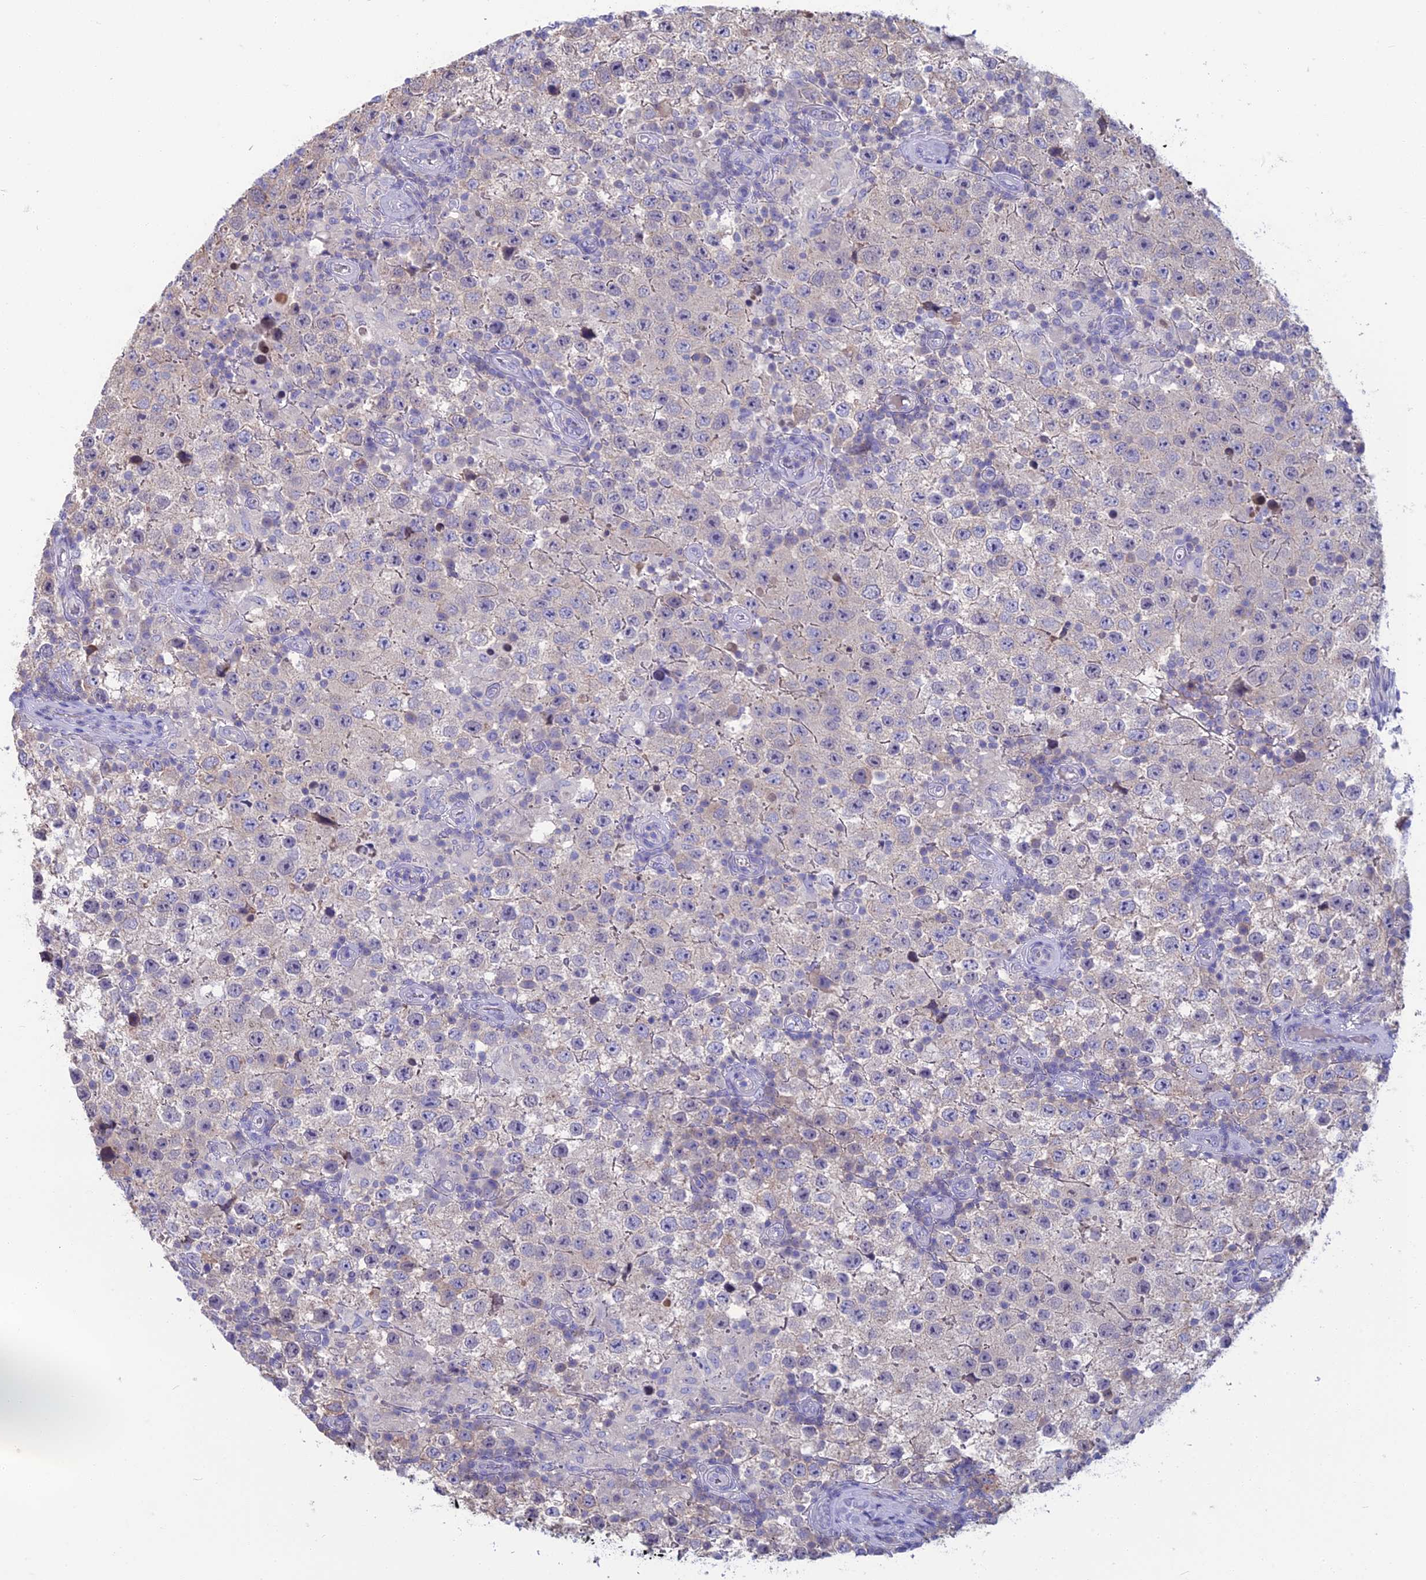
{"staining": {"intensity": "negative", "quantity": "none", "location": "none"}, "tissue": "testis cancer", "cell_type": "Tumor cells", "image_type": "cancer", "snomed": [{"axis": "morphology", "description": "Normal tissue, NOS"}, {"axis": "morphology", "description": "Urothelial carcinoma, High grade"}, {"axis": "morphology", "description": "Seminoma, NOS"}, {"axis": "morphology", "description": "Carcinoma, Embryonal, NOS"}, {"axis": "topography", "description": "Urinary bladder"}, {"axis": "topography", "description": "Testis"}], "caption": "The histopathology image displays no staining of tumor cells in testis cancer. (Immunohistochemistry (ihc), brightfield microscopy, high magnification).", "gene": "SNAP91", "patient": {"sex": "male", "age": 41}}